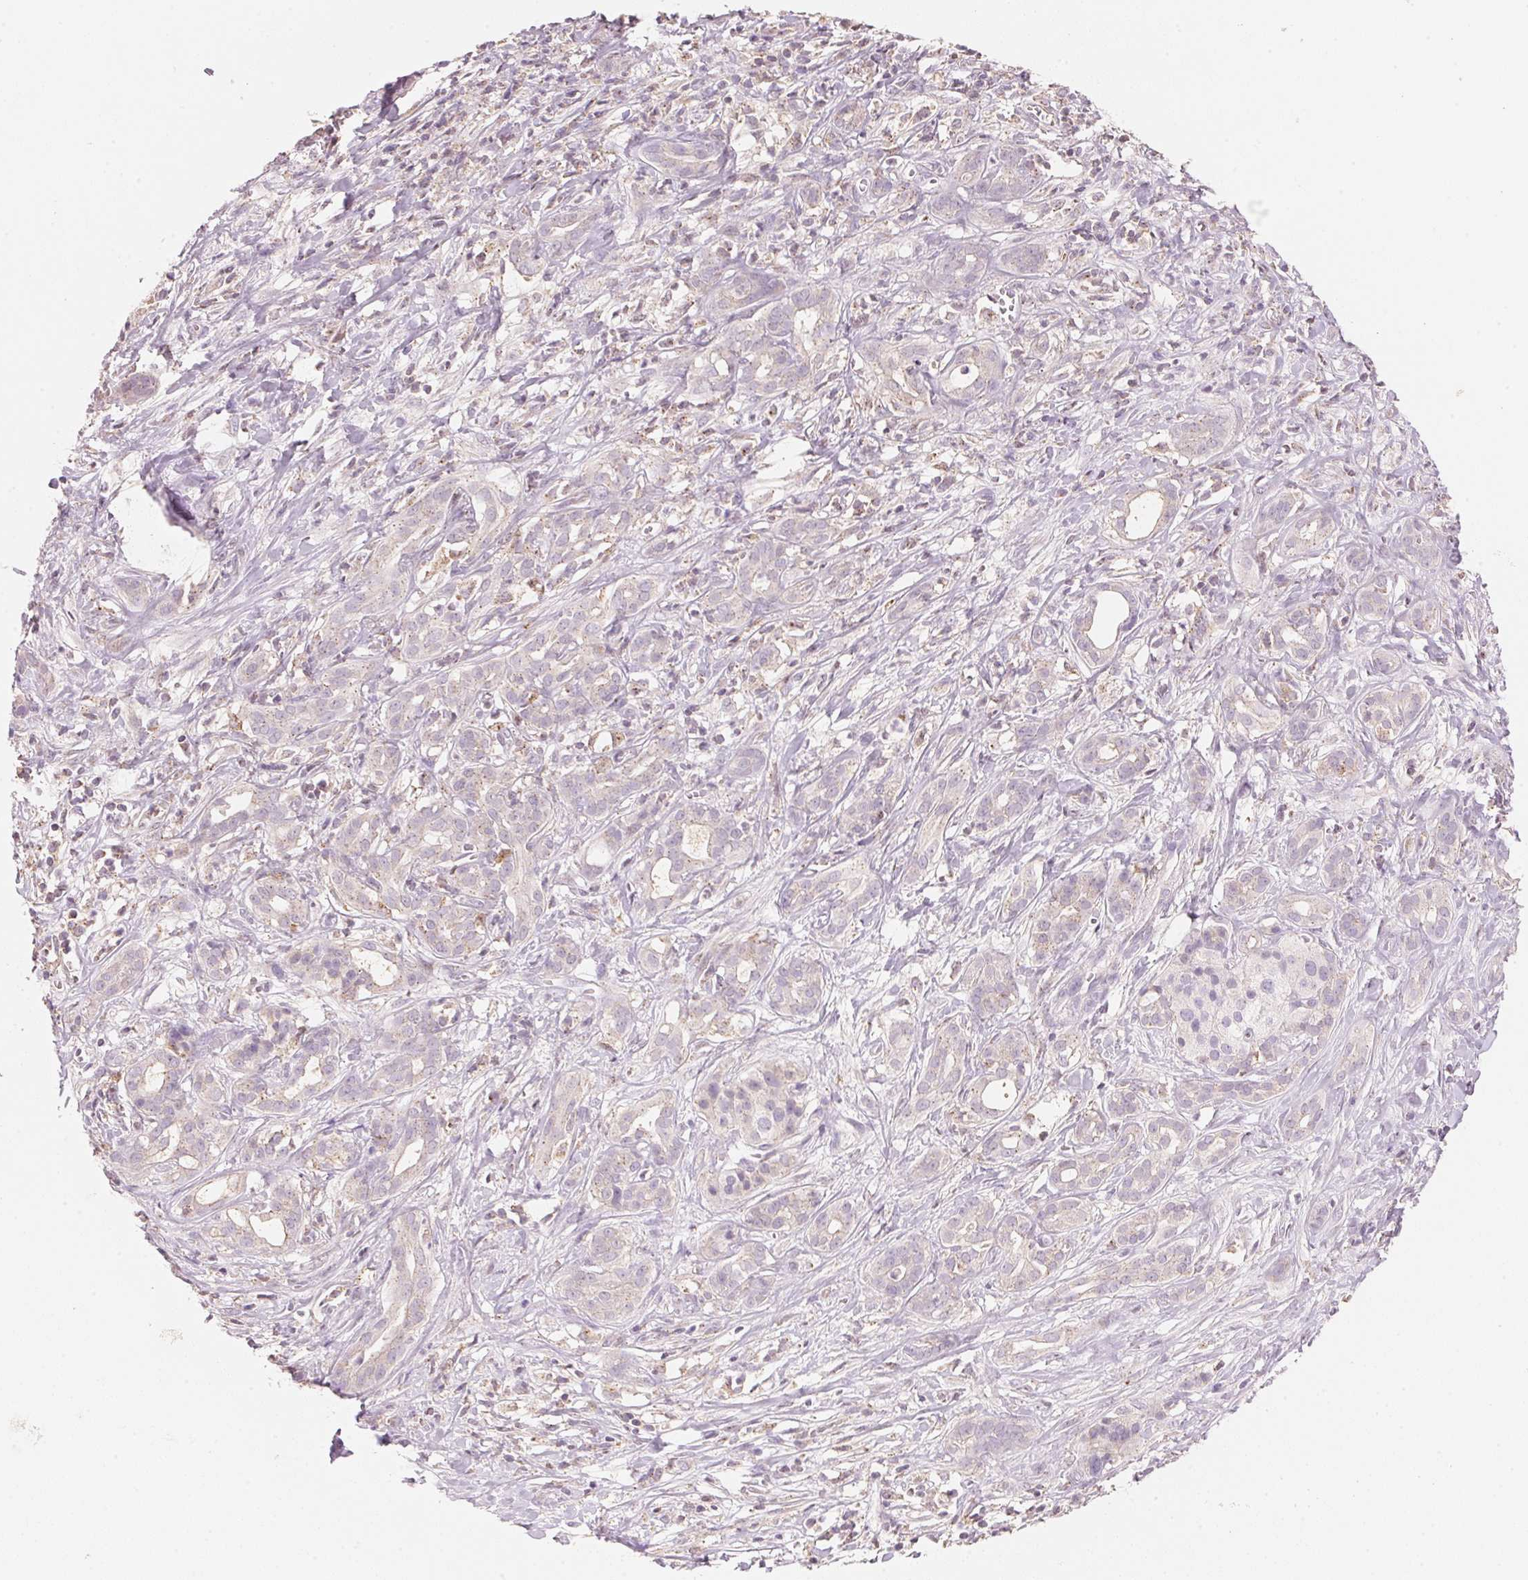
{"staining": {"intensity": "negative", "quantity": "none", "location": "none"}, "tissue": "pancreatic cancer", "cell_type": "Tumor cells", "image_type": "cancer", "snomed": [{"axis": "morphology", "description": "Adenocarcinoma, NOS"}, {"axis": "topography", "description": "Pancreas"}], "caption": "Immunohistochemistry micrograph of pancreatic cancer stained for a protein (brown), which displays no staining in tumor cells. (Stains: DAB (3,3'-diaminobenzidine) immunohistochemistry (IHC) with hematoxylin counter stain, Microscopy: brightfield microscopy at high magnification).", "gene": "HOXB13", "patient": {"sex": "male", "age": 61}}